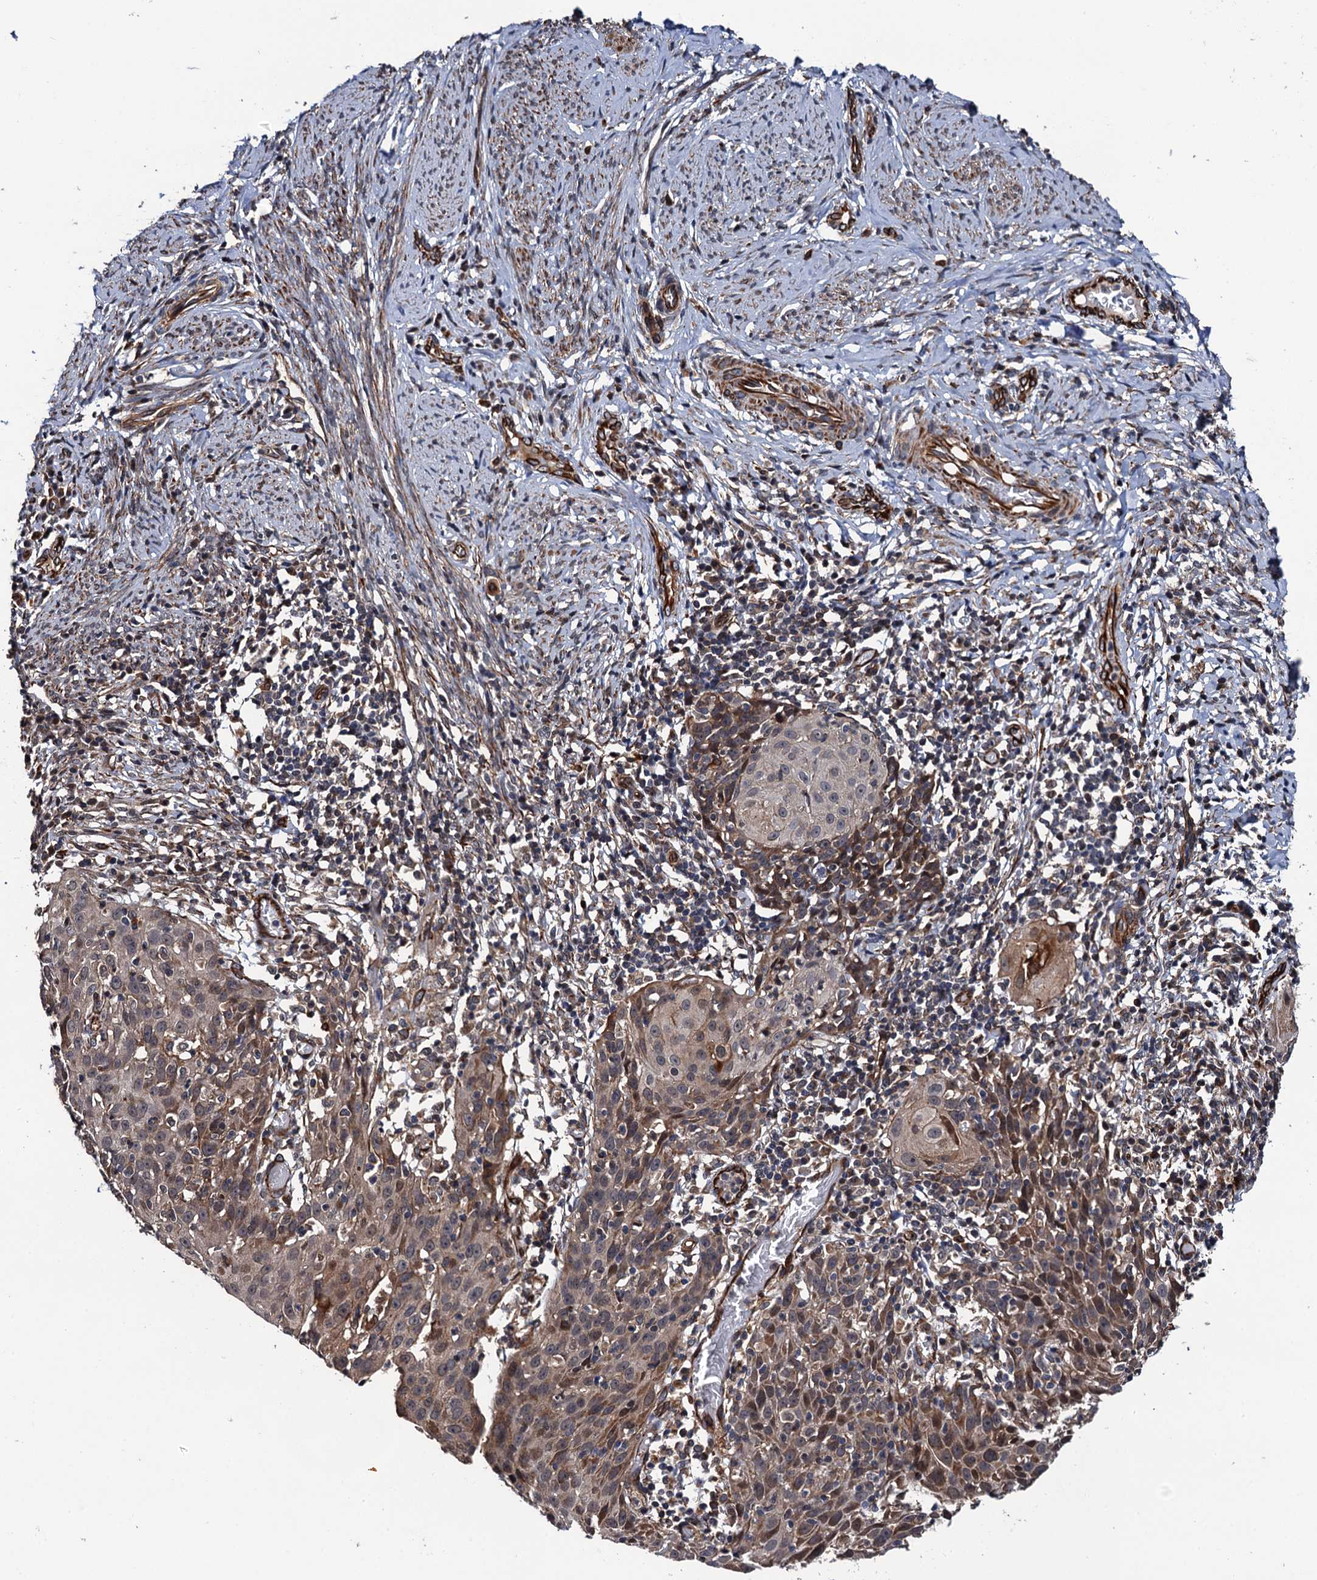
{"staining": {"intensity": "moderate", "quantity": "25%-75%", "location": "cytoplasmic/membranous"}, "tissue": "cervical cancer", "cell_type": "Tumor cells", "image_type": "cancer", "snomed": [{"axis": "morphology", "description": "Squamous cell carcinoma, NOS"}, {"axis": "topography", "description": "Cervix"}], "caption": "The image shows a brown stain indicating the presence of a protein in the cytoplasmic/membranous of tumor cells in cervical squamous cell carcinoma. The staining is performed using DAB brown chromogen to label protein expression. The nuclei are counter-stained blue using hematoxylin.", "gene": "FSIP1", "patient": {"sex": "female", "age": 50}}